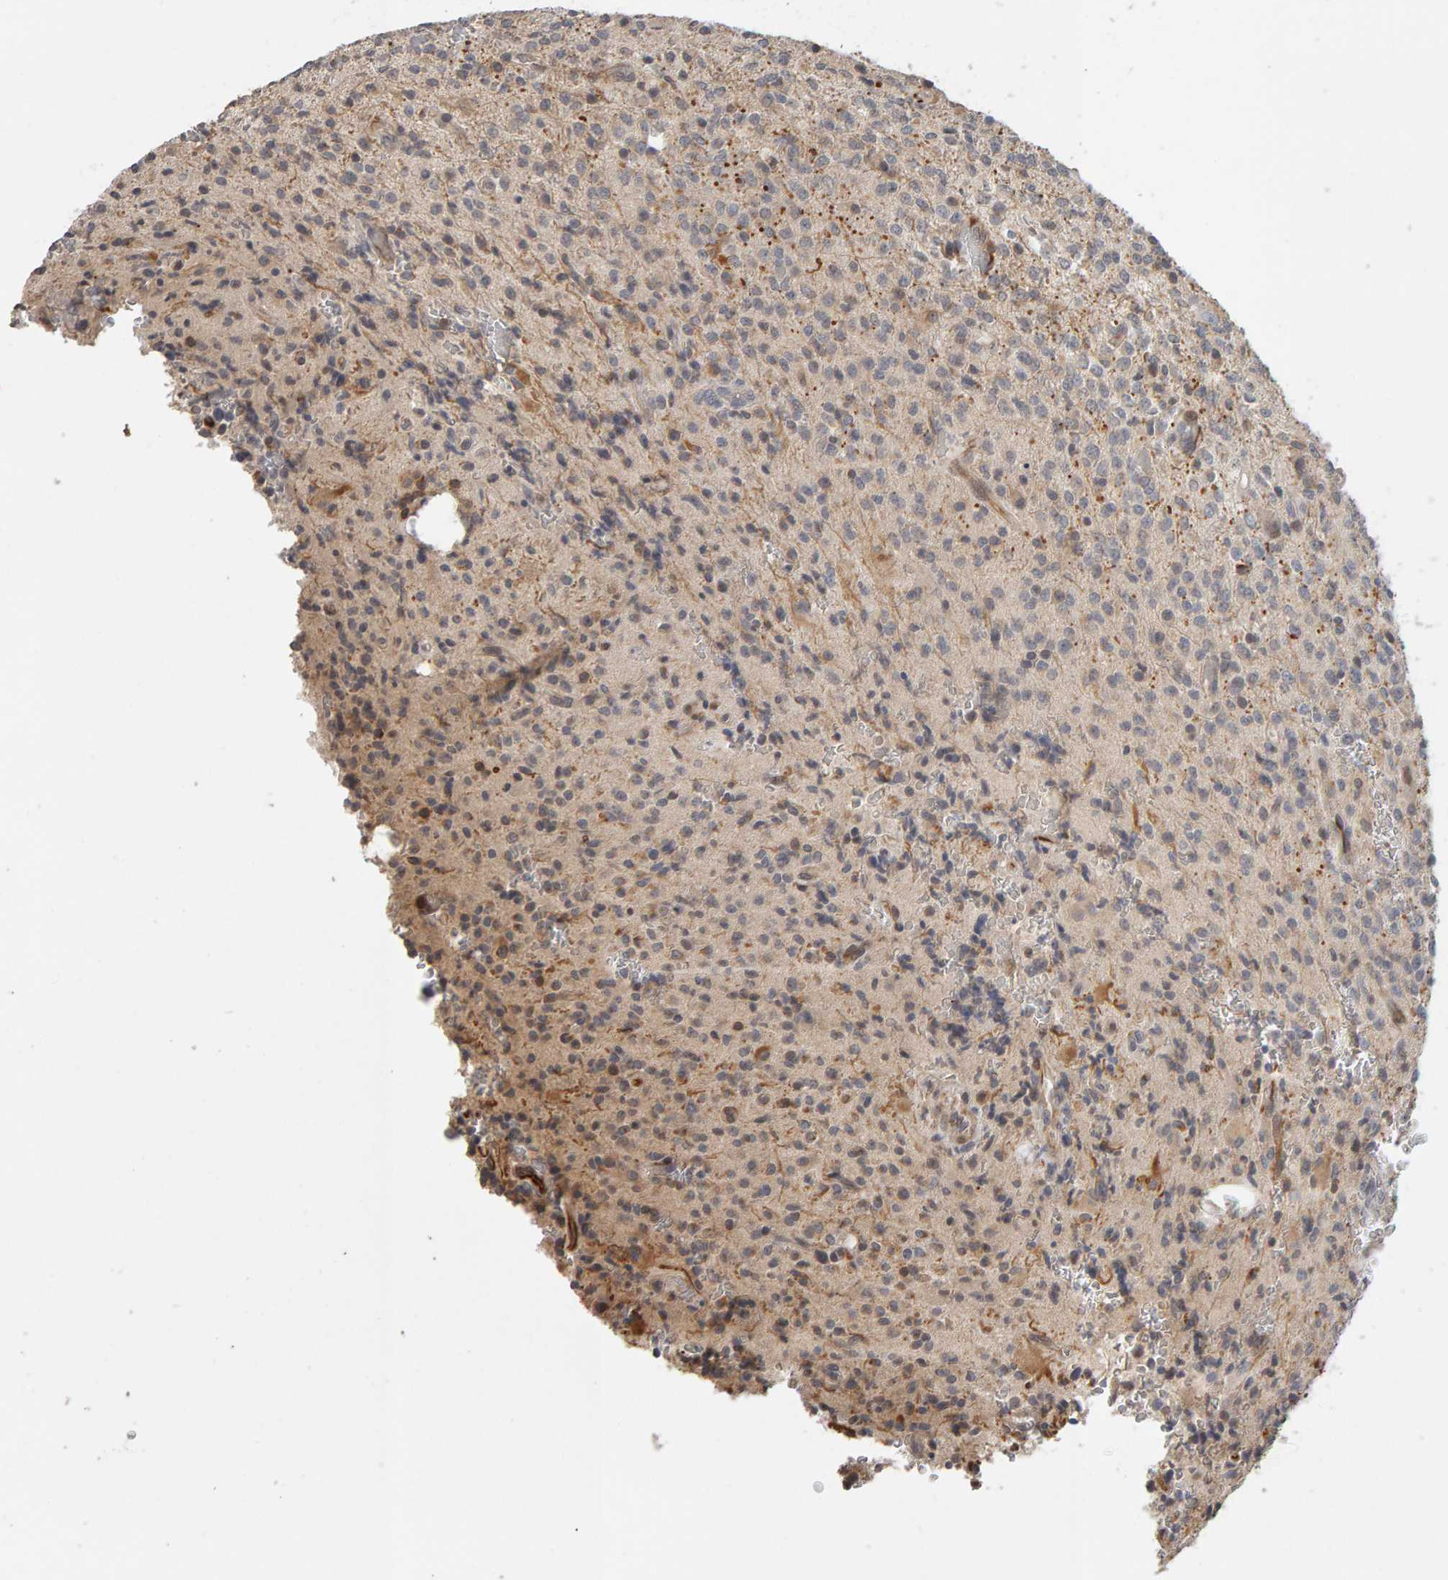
{"staining": {"intensity": "negative", "quantity": "none", "location": "none"}, "tissue": "glioma", "cell_type": "Tumor cells", "image_type": "cancer", "snomed": [{"axis": "morphology", "description": "Glioma, malignant, High grade"}, {"axis": "topography", "description": "Brain"}], "caption": "An IHC image of glioma is shown. There is no staining in tumor cells of glioma.", "gene": "TEFM", "patient": {"sex": "male", "age": 34}}